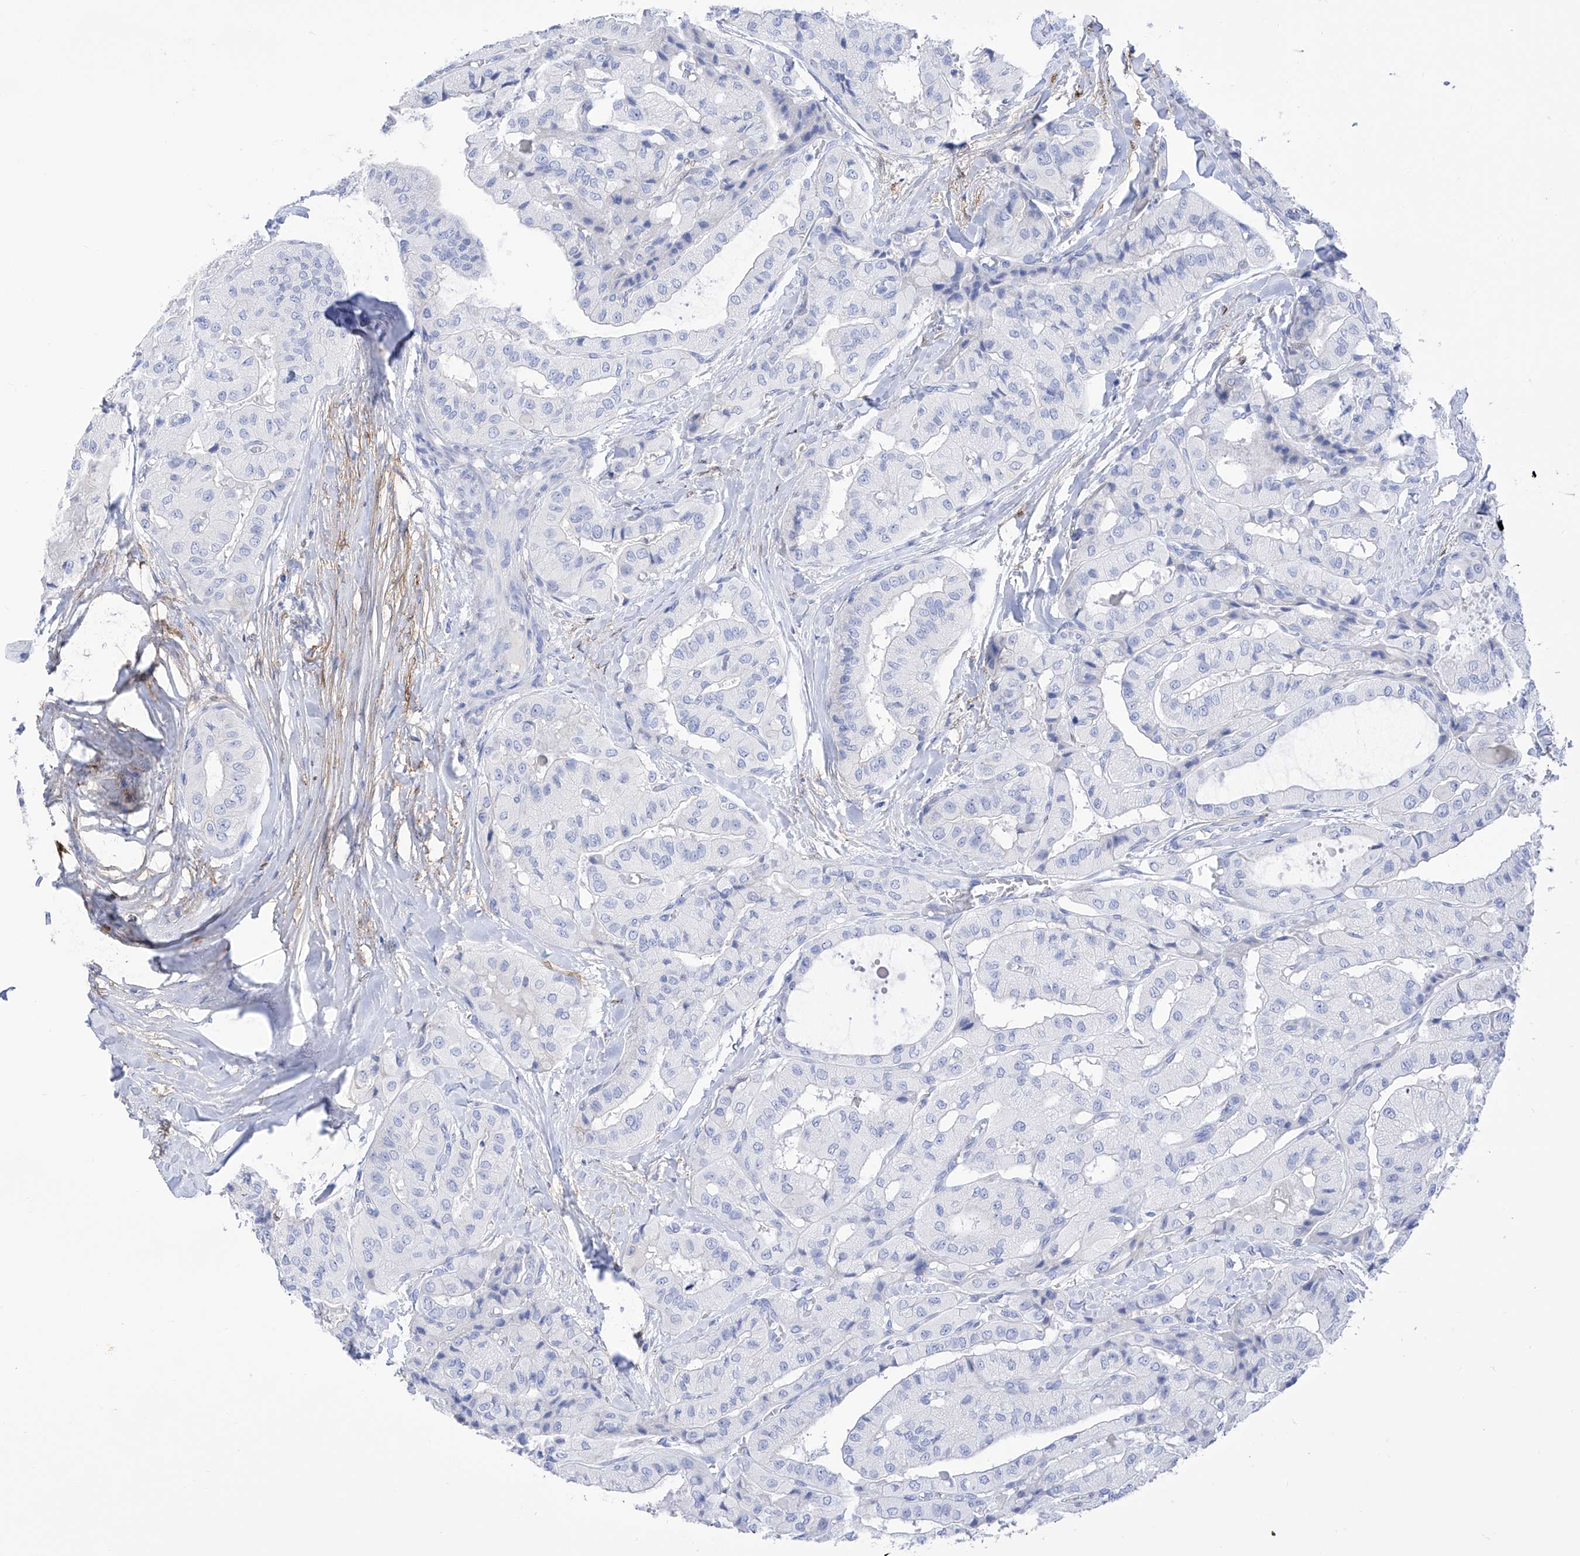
{"staining": {"intensity": "negative", "quantity": "none", "location": "none"}, "tissue": "thyroid cancer", "cell_type": "Tumor cells", "image_type": "cancer", "snomed": [{"axis": "morphology", "description": "Papillary adenocarcinoma, NOS"}, {"axis": "topography", "description": "Thyroid gland"}], "caption": "The image reveals no staining of tumor cells in thyroid papillary adenocarcinoma.", "gene": "TRPC7", "patient": {"sex": "female", "age": 59}}